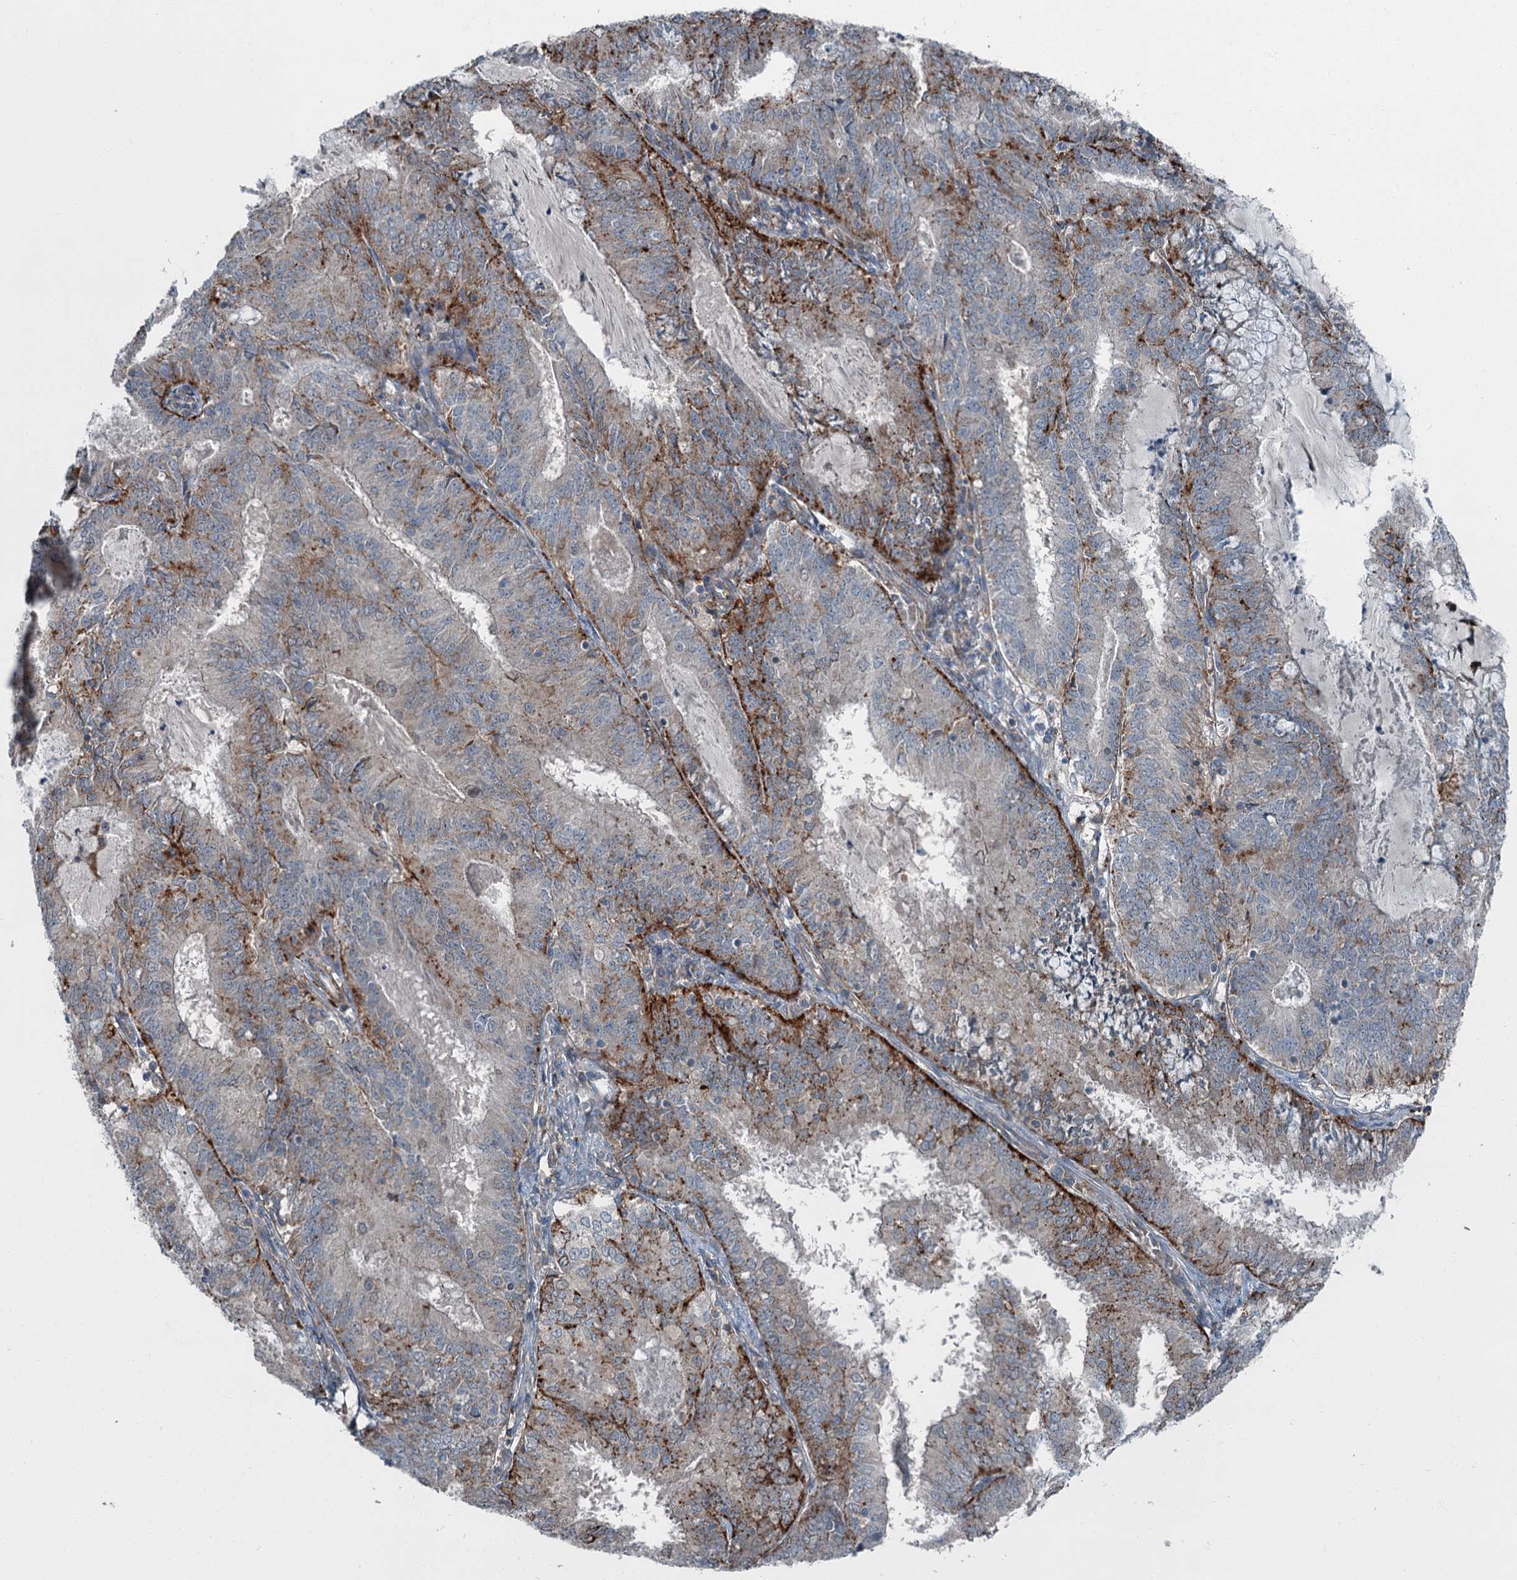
{"staining": {"intensity": "strong", "quantity": "<25%", "location": "cytoplasmic/membranous"}, "tissue": "endometrial cancer", "cell_type": "Tumor cells", "image_type": "cancer", "snomed": [{"axis": "morphology", "description": "Adenocarcinoma, NOS"}, {"axis": "topography", "description": "Endometrium"}], "caption": "A micrograph showing strong cytoplasmic/membranous staining in approximately <25% of tumor cells in adenocarcinoma (endometrial), as visualized by brown immunohistochemical staining.", "gene": "AXL", "patient": {"sex": "female", "age": 57}}